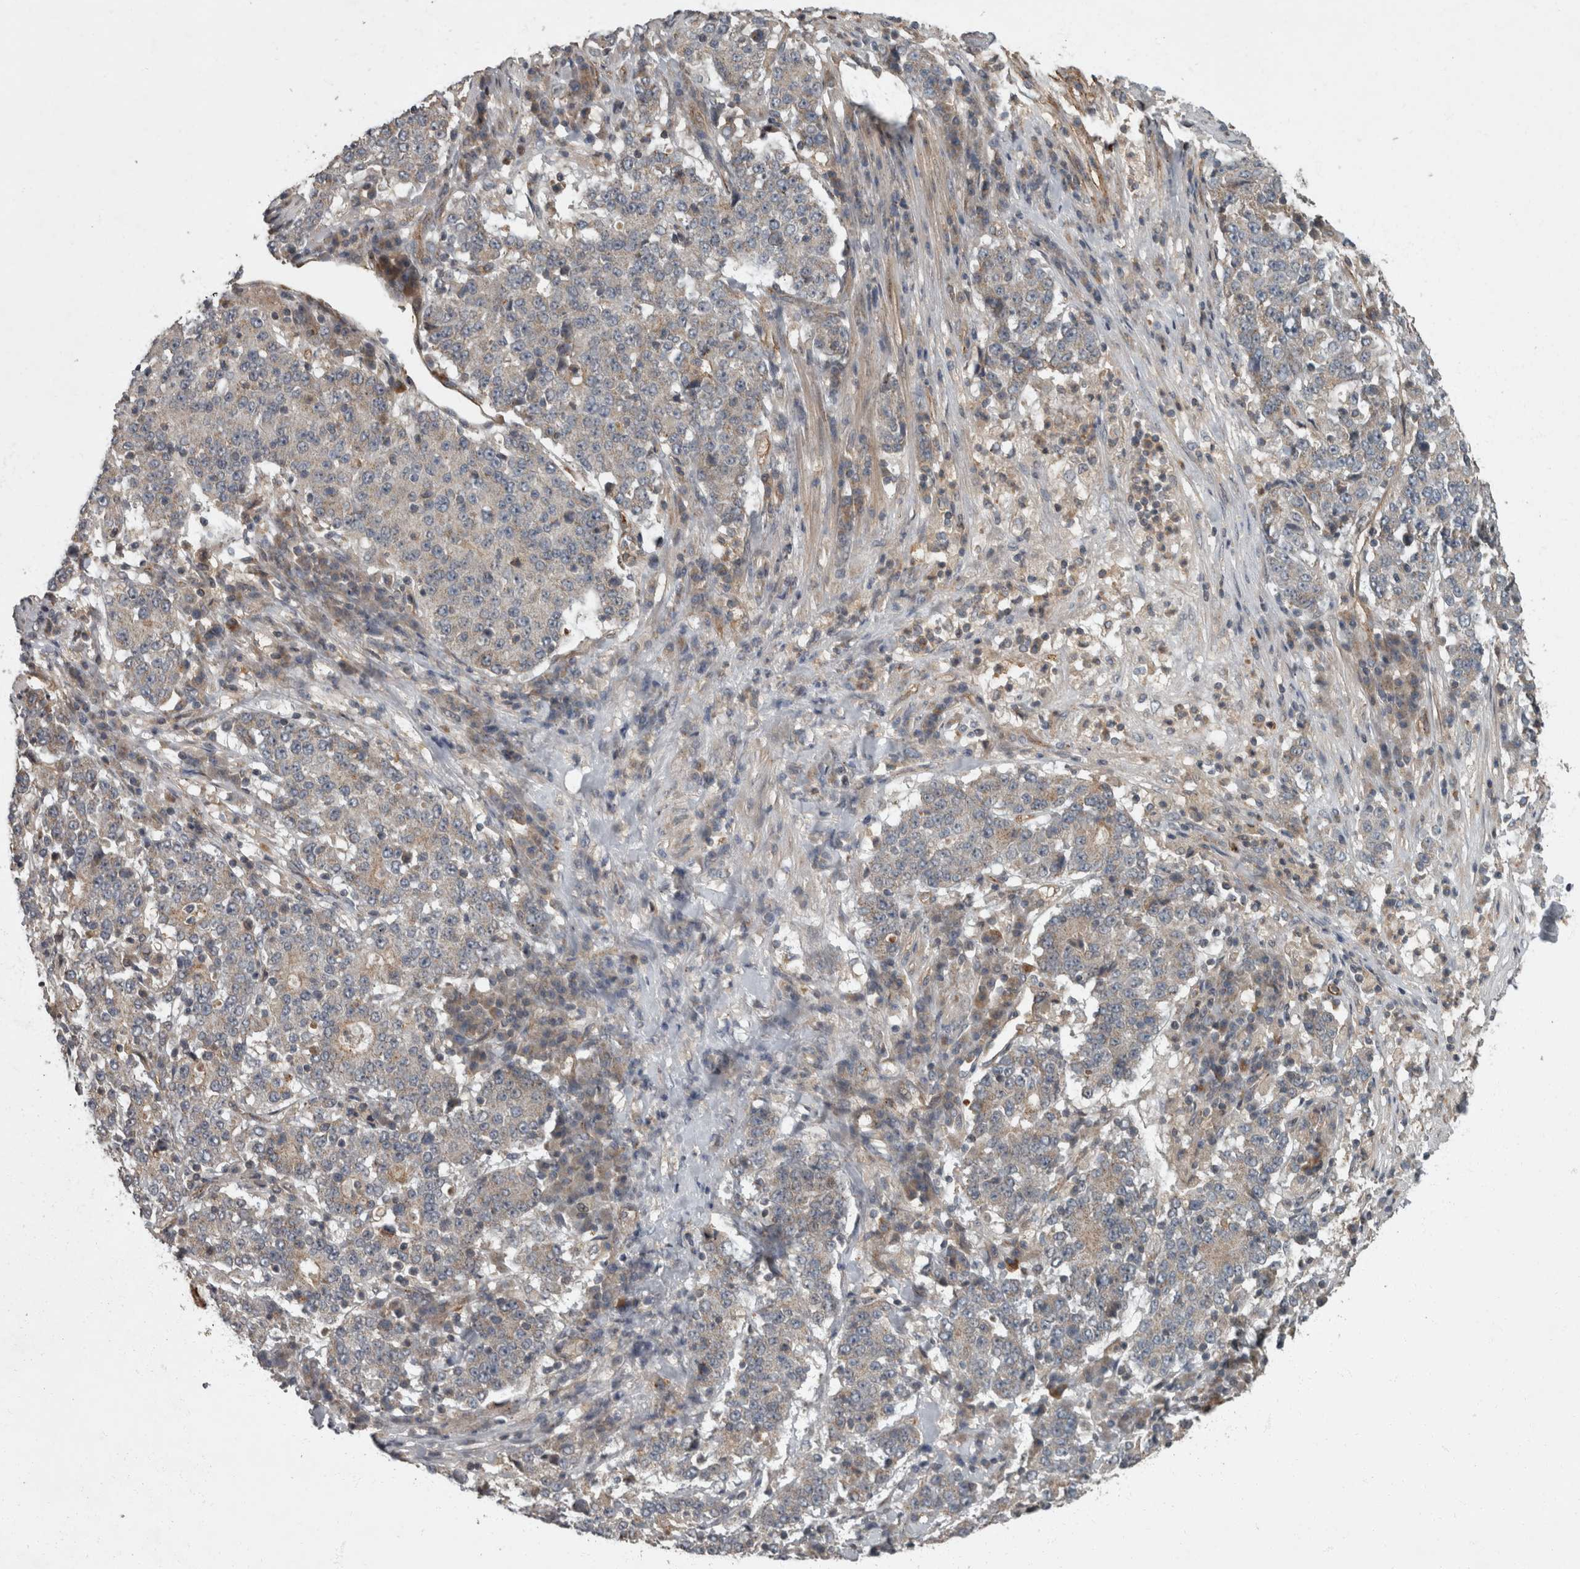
{"staining": {"intensity": "negative", "quantity": "none", "location": "none"}, "tissue": "stomach cancer", "cell_type": "Tumor cells", "image_type": "cancer", "snomed": [{"axis": "morphology", "description": "Adenocarcinoma, NOS"}, {"axis": "topography", "description": "Stomach"}], "caption": "Protein analysis of stomach adenocarcinoma displays no significant staining in tumor cells.", "gene": "VEGFD", "patient": {"sex": "male", "age": 59}}